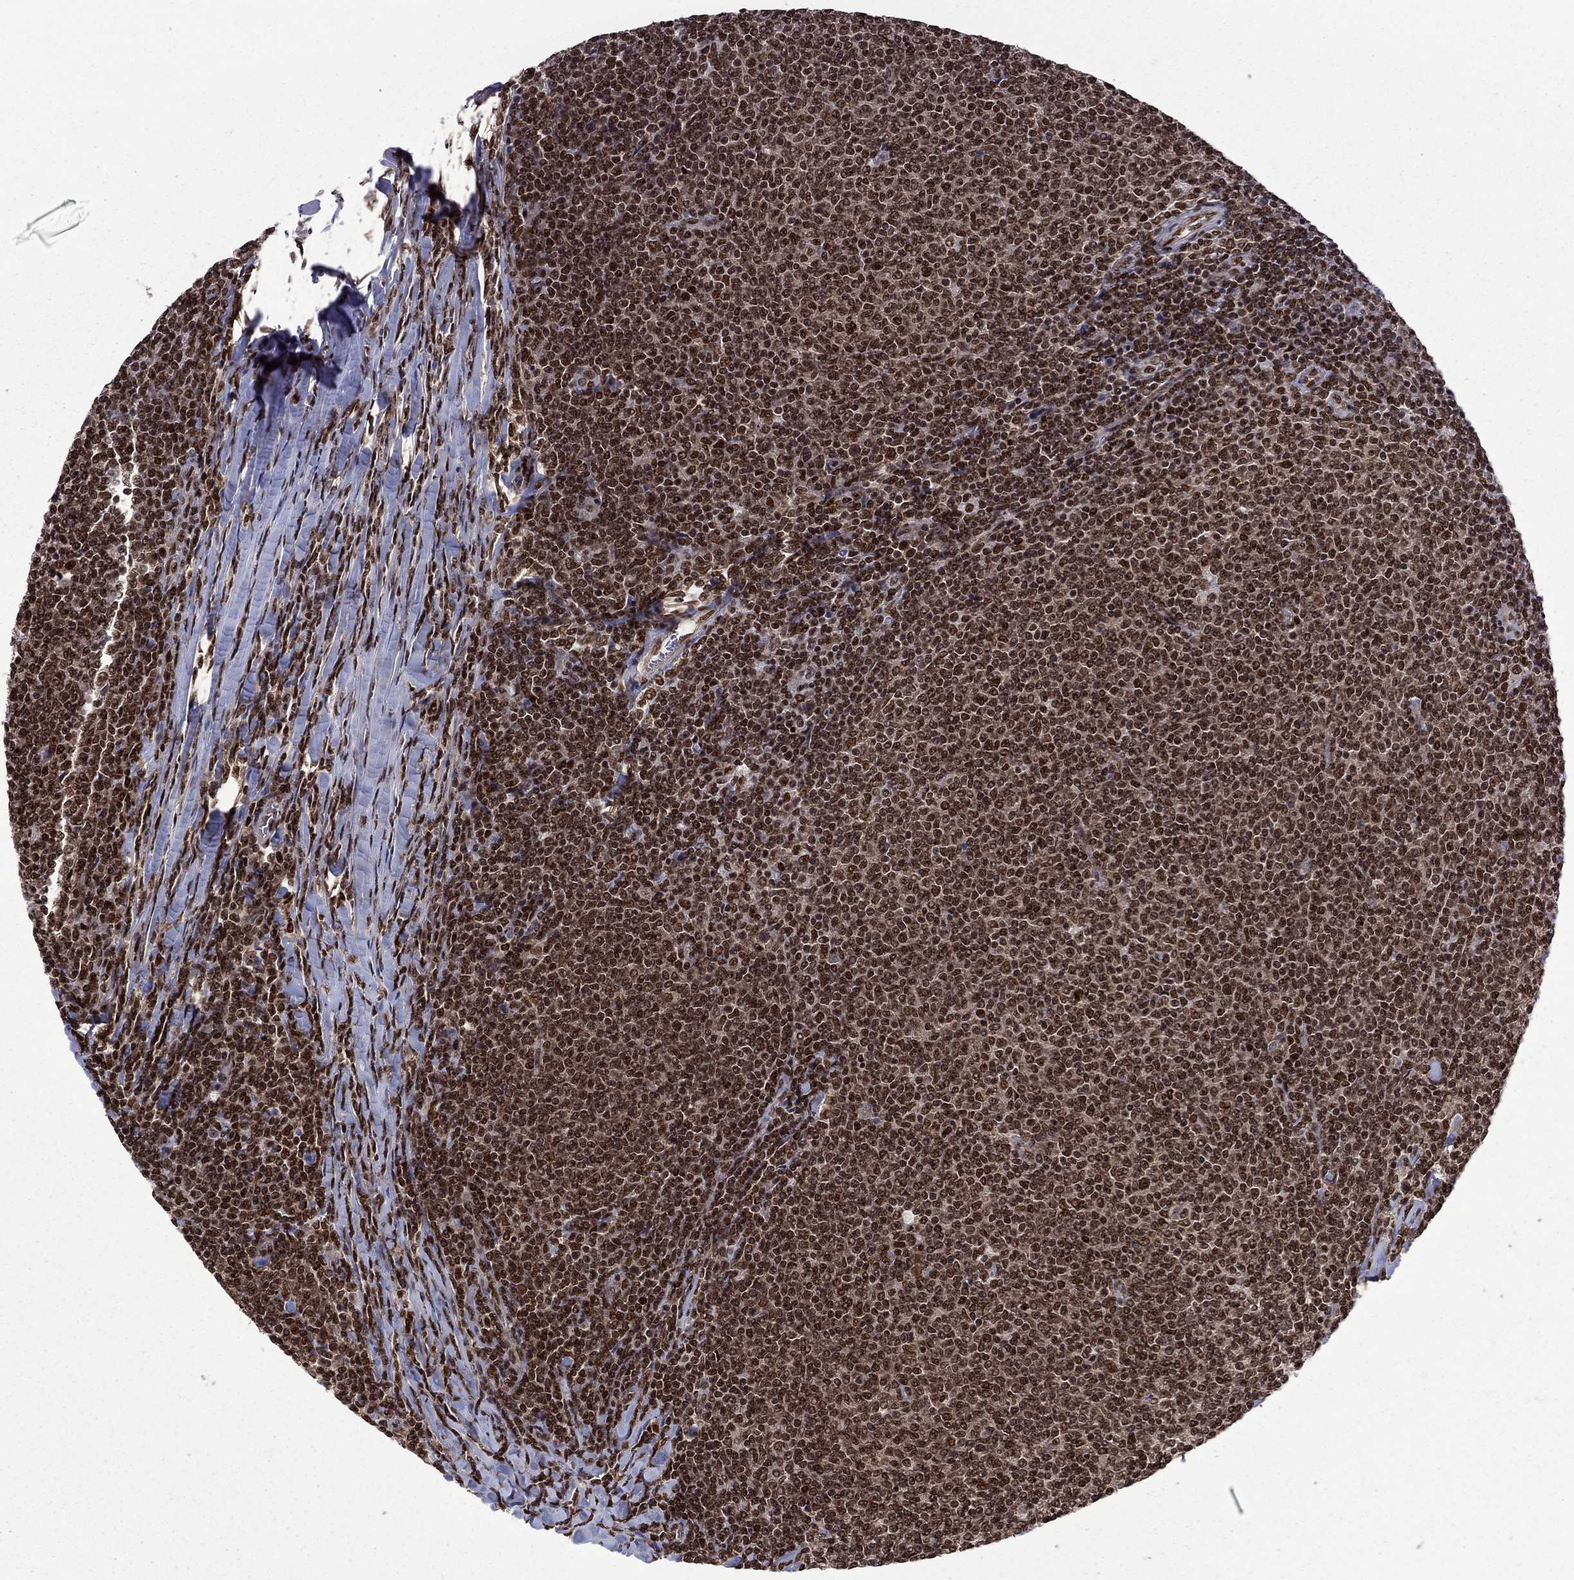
{"staining": {"intensity": "strong", "quantity": ">75%", "location": "nuclear"}, "tissue": "lymphoma", "cell_type": "Tumor cells", "image_type": "cancer", "snomed": [{"axis": "morphology", "description": "Malignant lymphoma, non-Hodgkin's type, Low grade"}, {"axis": "topography", "description": "Lymph node"}], "caption": "Strong nuclear protein positivity is present in about >75% of tumor cells in lymphoma.", "gene": "MED25", "patient": {"sex": "male", "age": 52}}